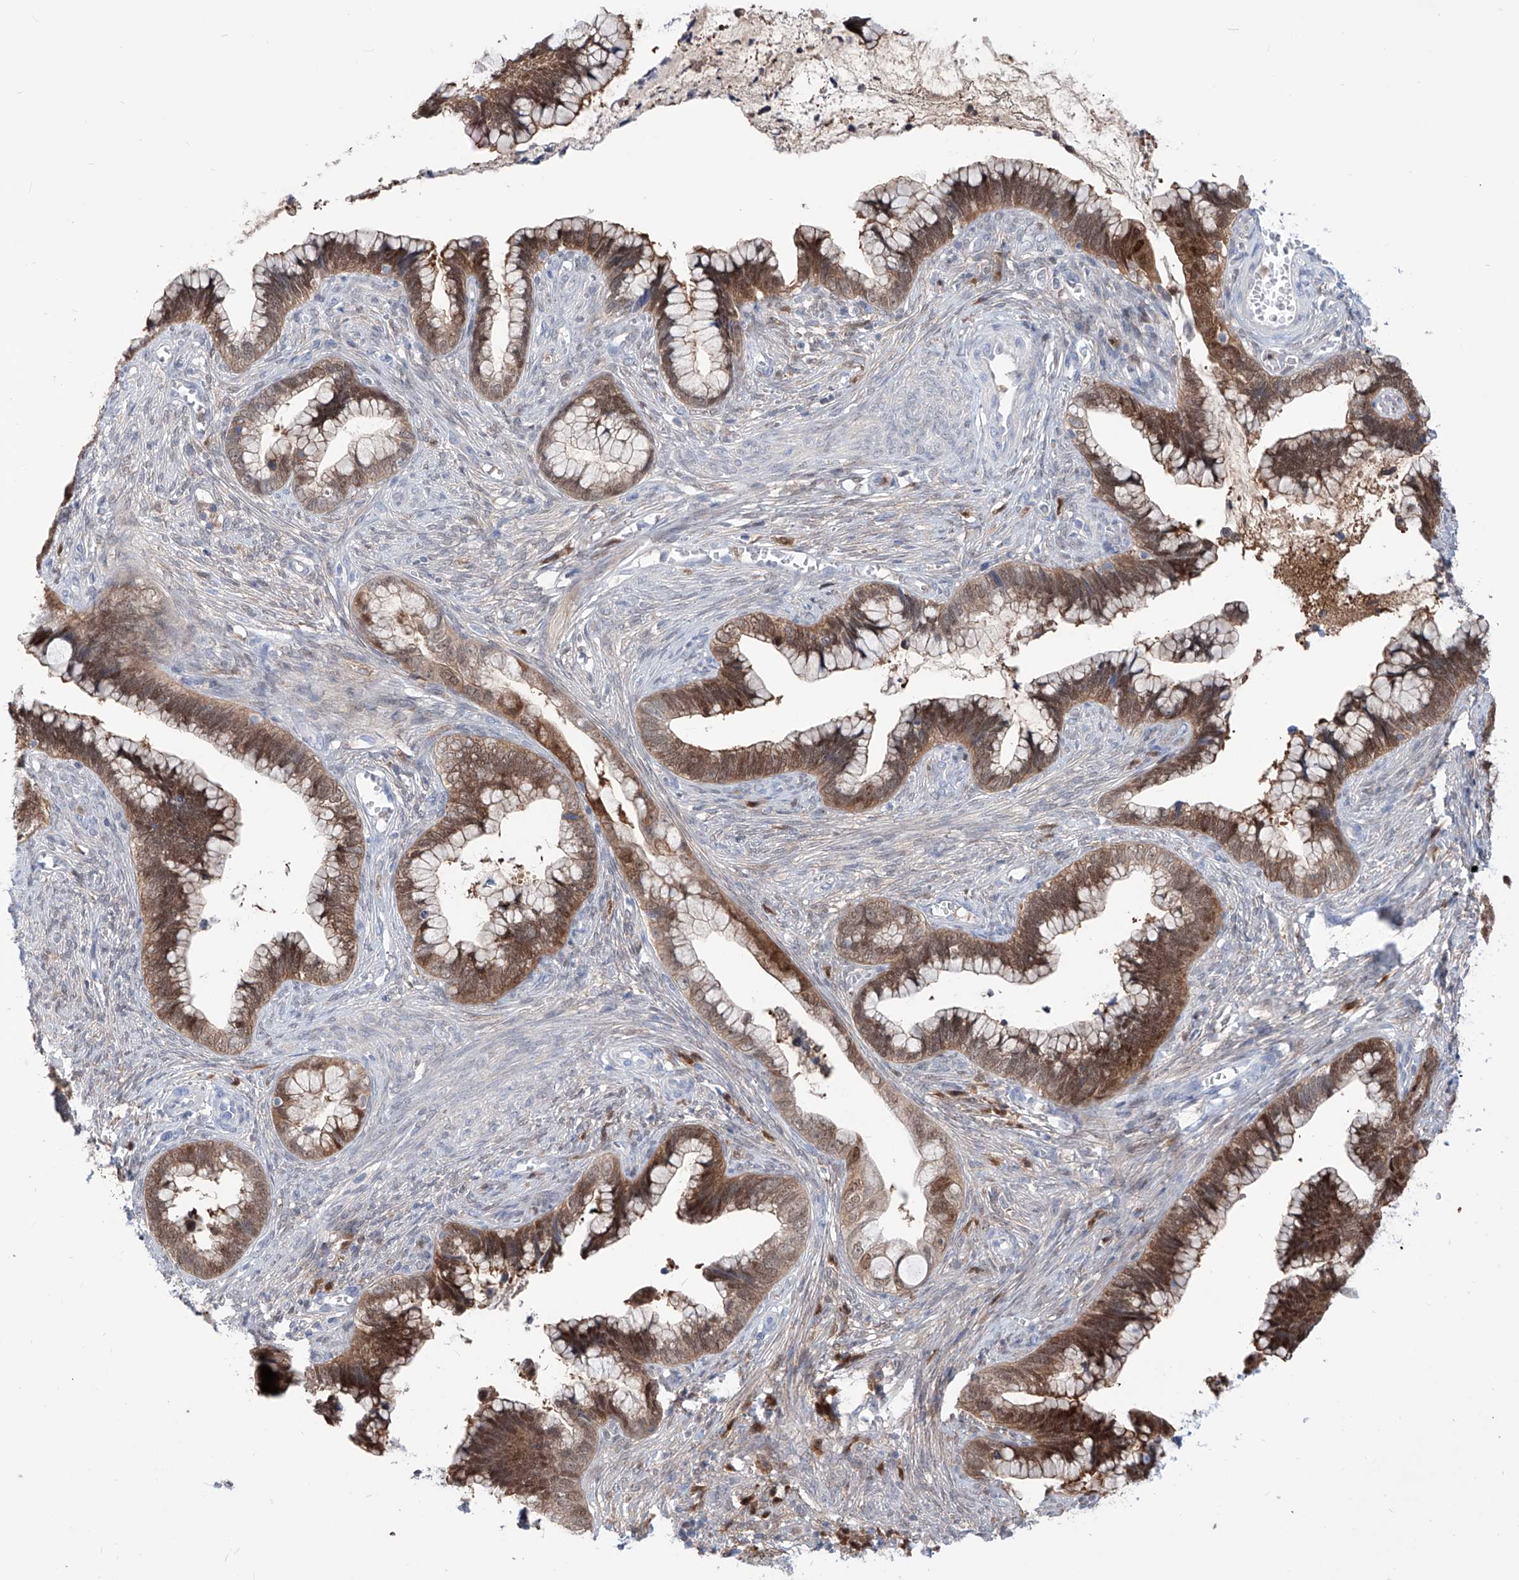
{"staining": {"intensity": "moderate", "quantity": ">75%", "location": "cytoplasmic/membranous,nuclear"}, "tissue": "cervical cancer", "cell_type": "Tumor cells", "image_type": "cancer", "snomed": [{"axis": "morphology", "description": "Adenocarcinoma, NOS"}, {"axis": "topography", "description": "Cervix"}], "caption": "Cervical adenocarcinoma stained for a protein (brown) reveals moderate cytoplasmic/membranous and nuclear positive positivity in about >75% of tumor cells.", "gene": "PDXK", "patient": {"sex": "female", "age": 44}}